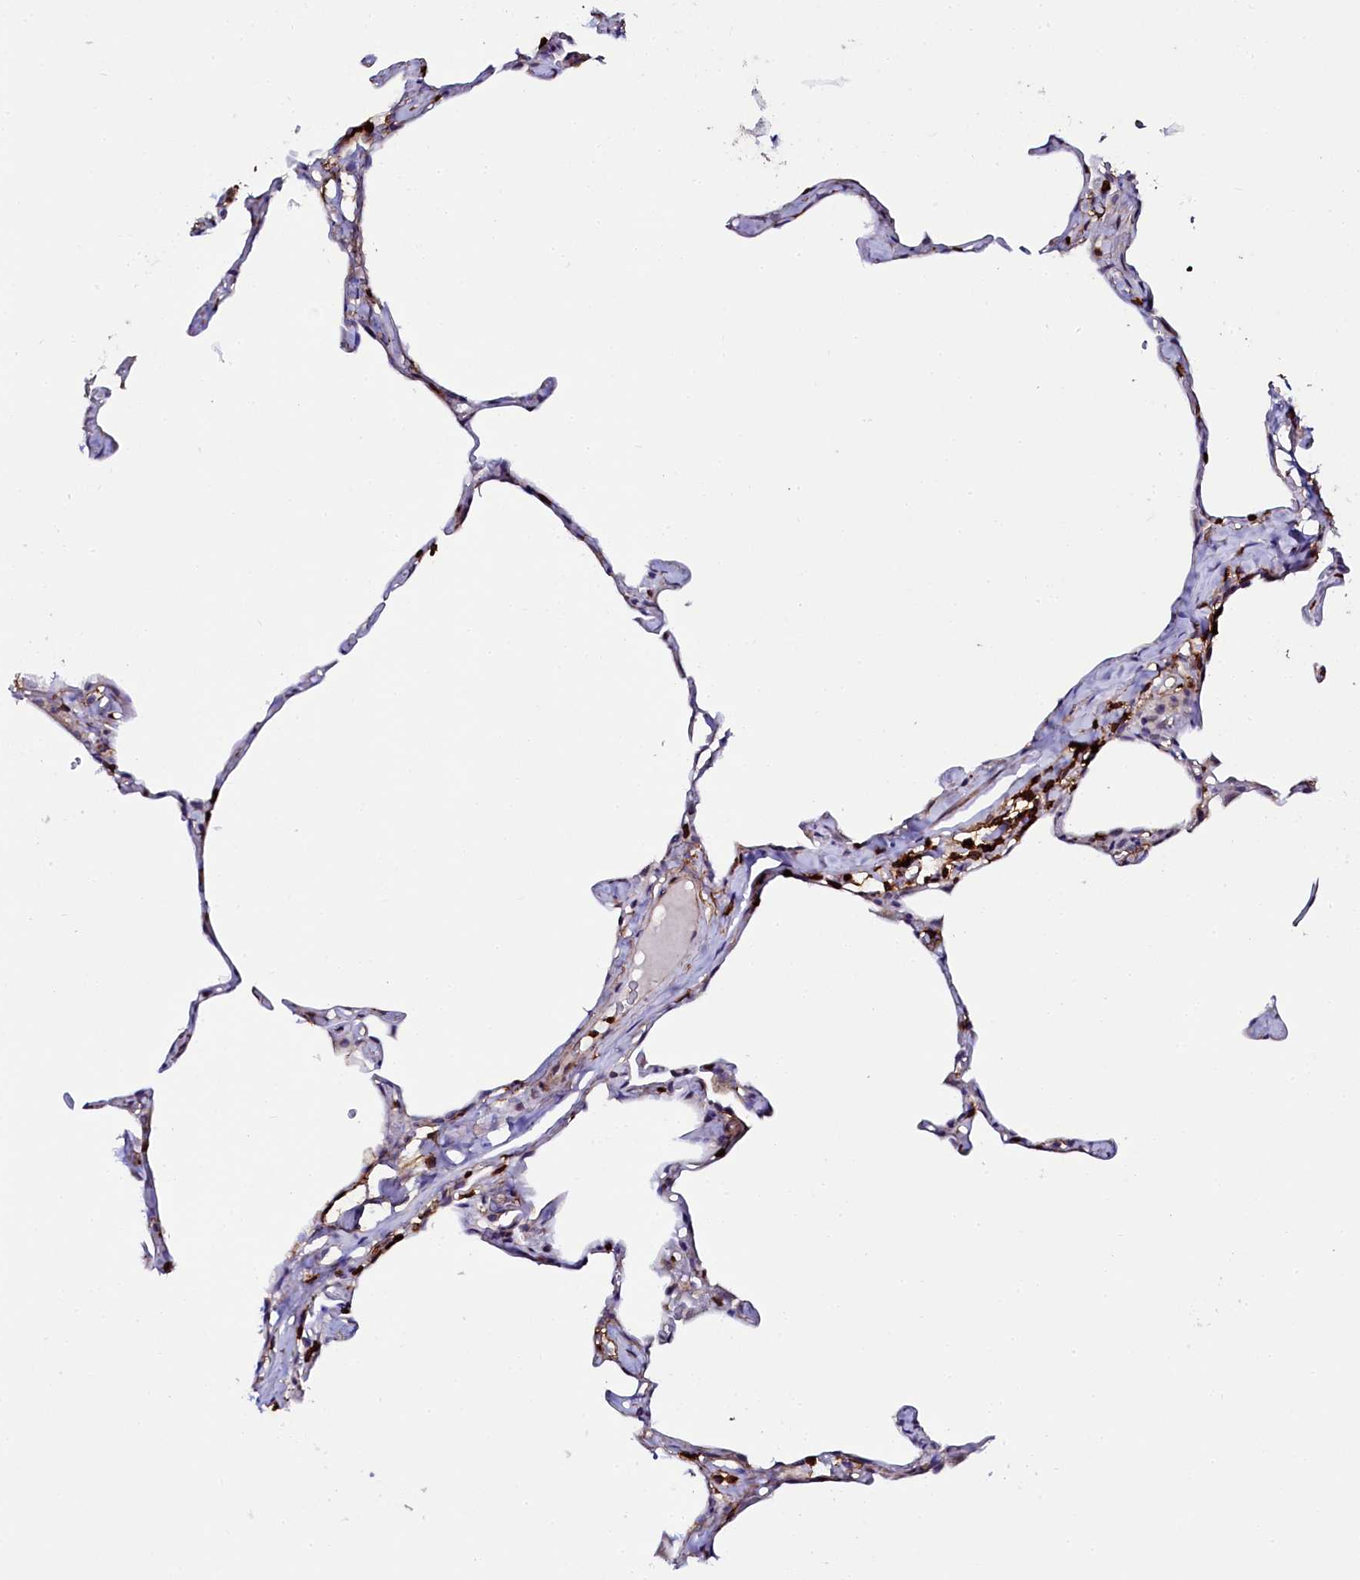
{"staining": {"intensity": "negative", "quantity": "none", "location": "none"}, "tissue": "lung", "cell_type": "Alveolar cells", "image_type": "normal", "snomed": [{"axis": "morphology", "description": "Normal tissue, NOS"}, {"axis": "topography", "description": "Lung"}], "caption": "An image of lung stained for a protein exhibits no brown staining in alveolar cells. The staining was performed using DAB to visualize the protein expression in brown, while the nuclei were stained in blue with hematoxylin (Magnification: 20x).", "gene": "AAAS", "patient": {"sex": "male", "age": 65}}